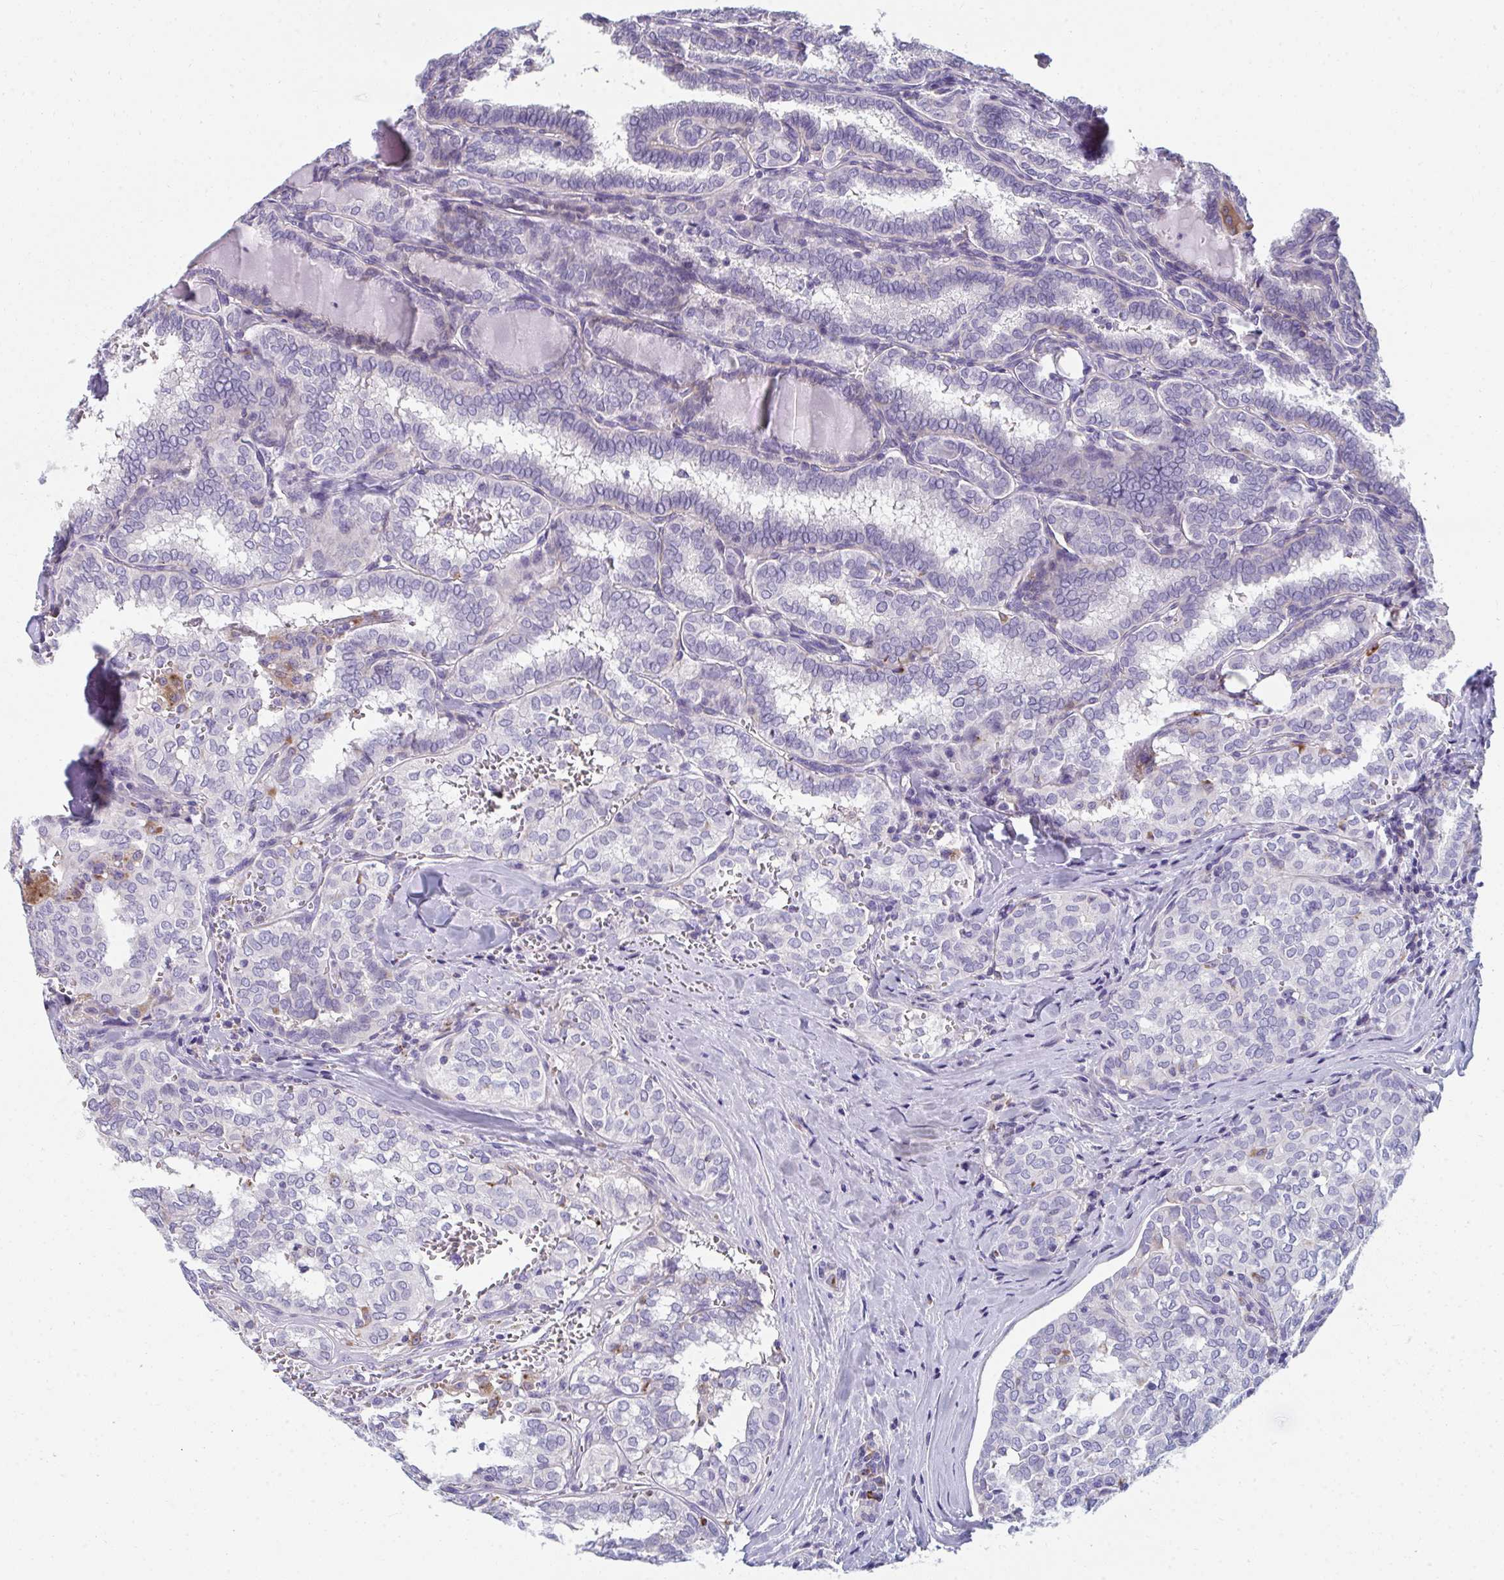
{"staining": {"intensity": "negative", "quantity": "none", "location": "none"}, "tissue": "thyroid cancer", "cell_type": "Tumor cells", "image_type": "cancer", "snomed": [{"axis": "morphology", "description": "Papillary adenocarcinoma, NOS"}, {"axis": "topography", "description": "Thyroid gland"}], "caption": "Tumor cells show no significant protein expression in papillary adenocarcinoma (thyroid).", "gene": "EIF1AD", "patient": {"sex": "female", "age": 30}}